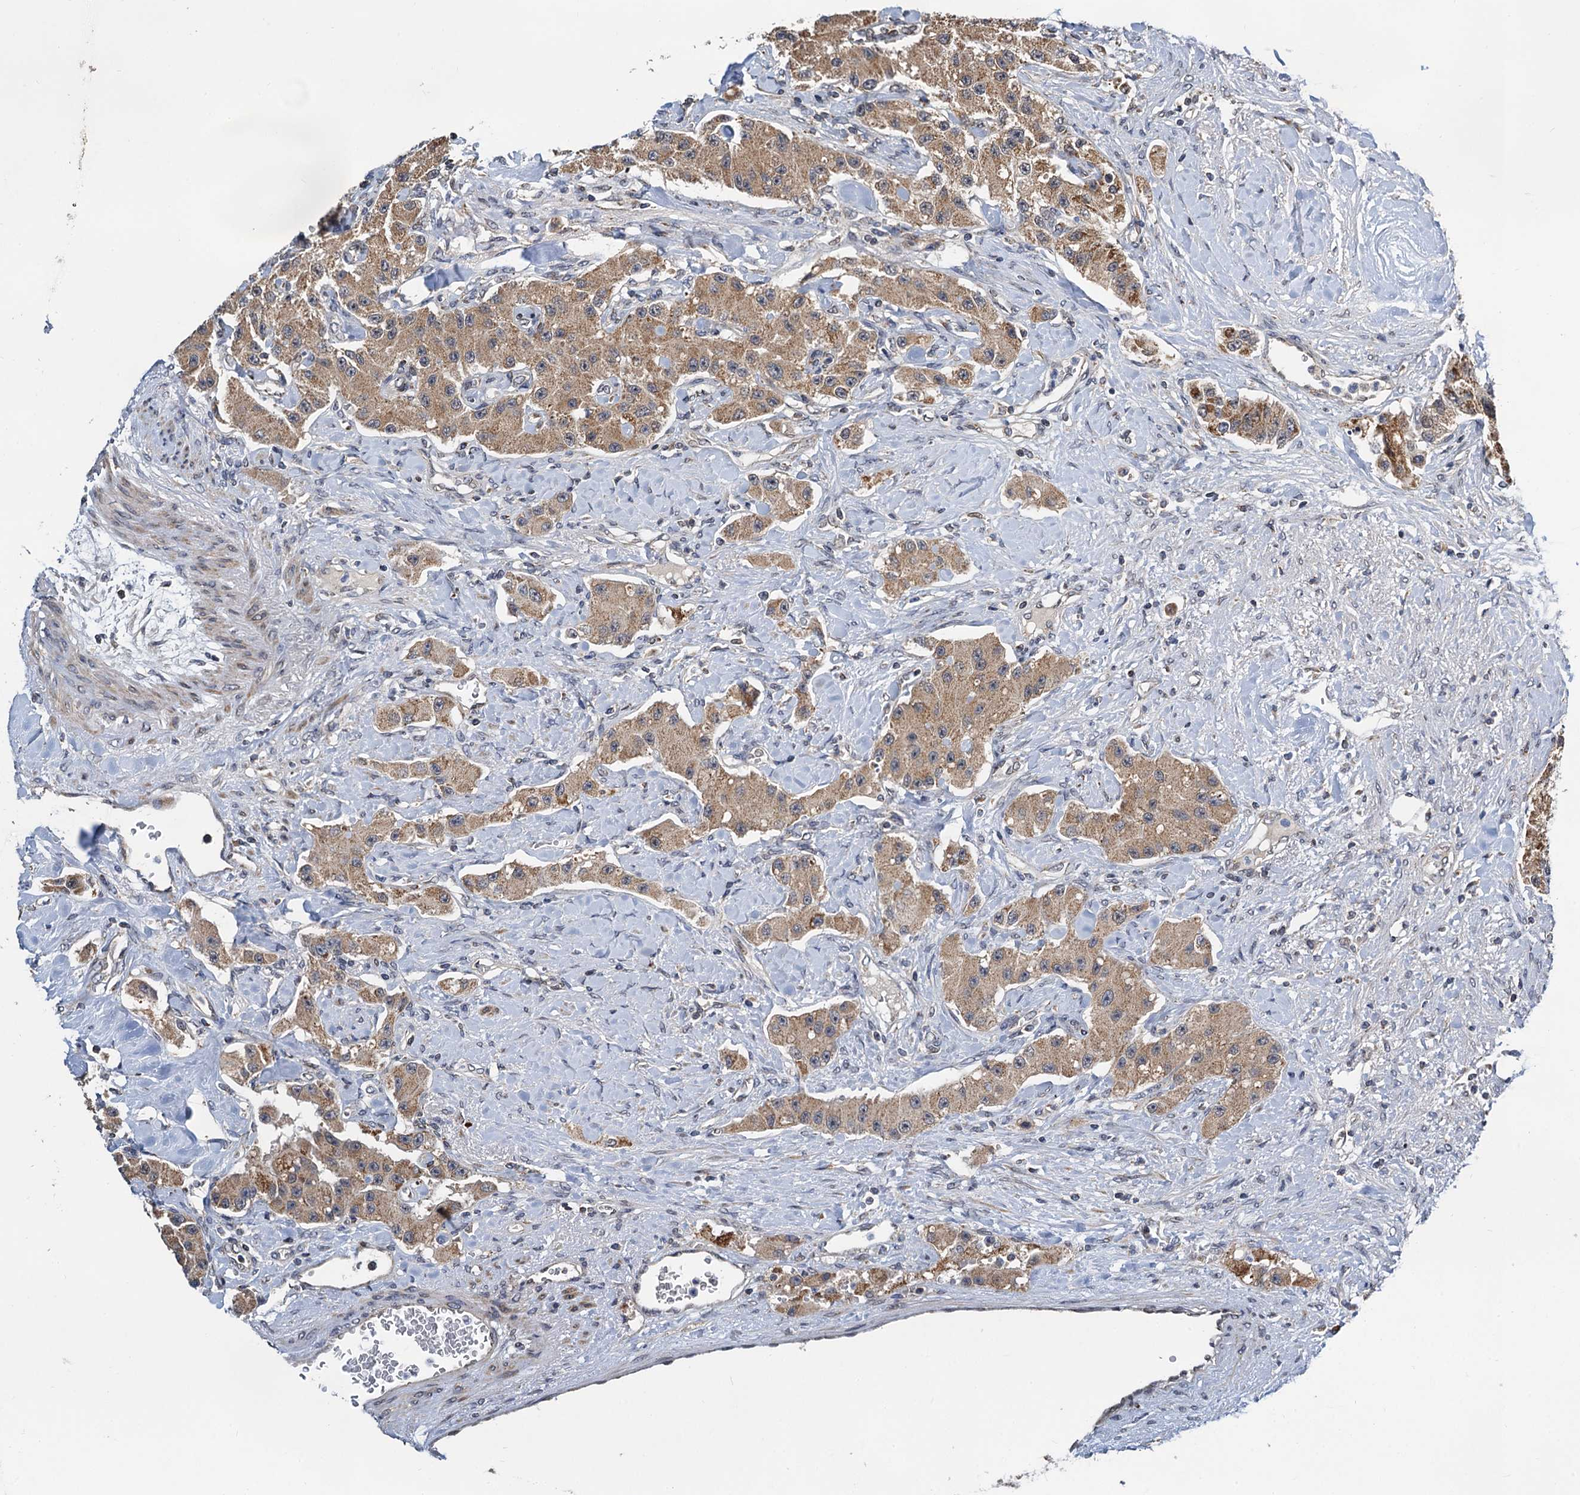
{"staining": {"intensity": "moderate", "quantity": ">75%", "location": "cytoplasmic/membranous"}, "tissue": "carcinoid", "cell_type": "Tumor cells", "image_type": "cancer", "snomed": [{"axis": "morphology", "description": "Carcinoid, malignant, NOS"}, {"axis": "topography", "description": "Pancreas"}], "caption": "There is medium levels of moderate cytoplasmic/membranous expression in tumor cells of carcinoid, as demonstrated by immunohistochemical staining (brown color).", "gene": "CMPK2", "patient": {"sex": "male", "age": 41}}